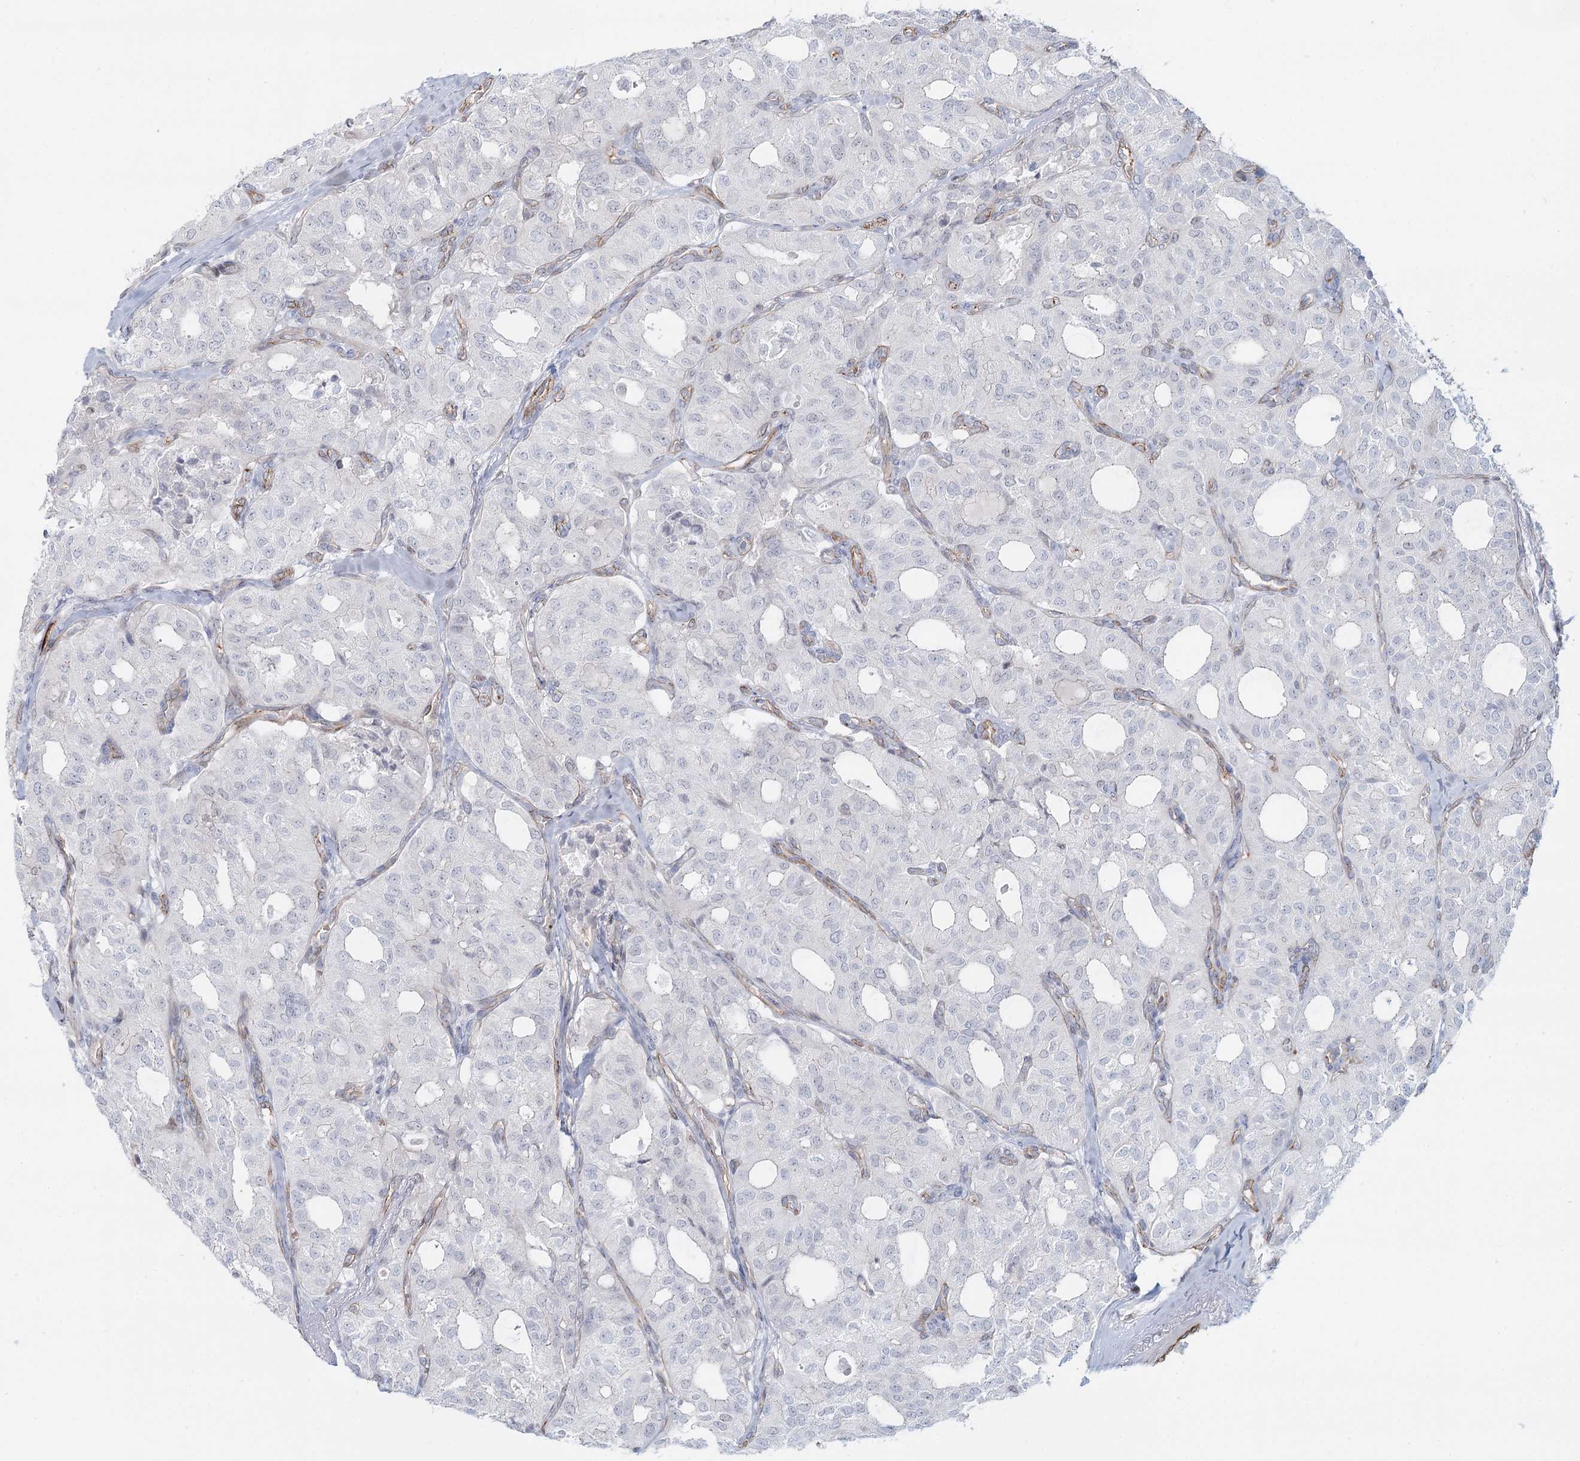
{"staining": {"intensity": "negative", "quantity": "none", "location": "none"}, "tissue": "thyroid cancer", "cell_type": "Tumor cells", "image_type": "cancer", "snomed": [{"axis": "morphology", "description": "Follicular adenoma carcinoma, NOS"}, {"axis": "topography", "description": "Thyroid gland"}], "caption": "Thyroid follicular adenoma carcinoma was stained to show a protein in brown. There is no significant staining in tumor cells.", "gene": "ZFYVE28", "patient": {"sex": "male", "age": 75}}